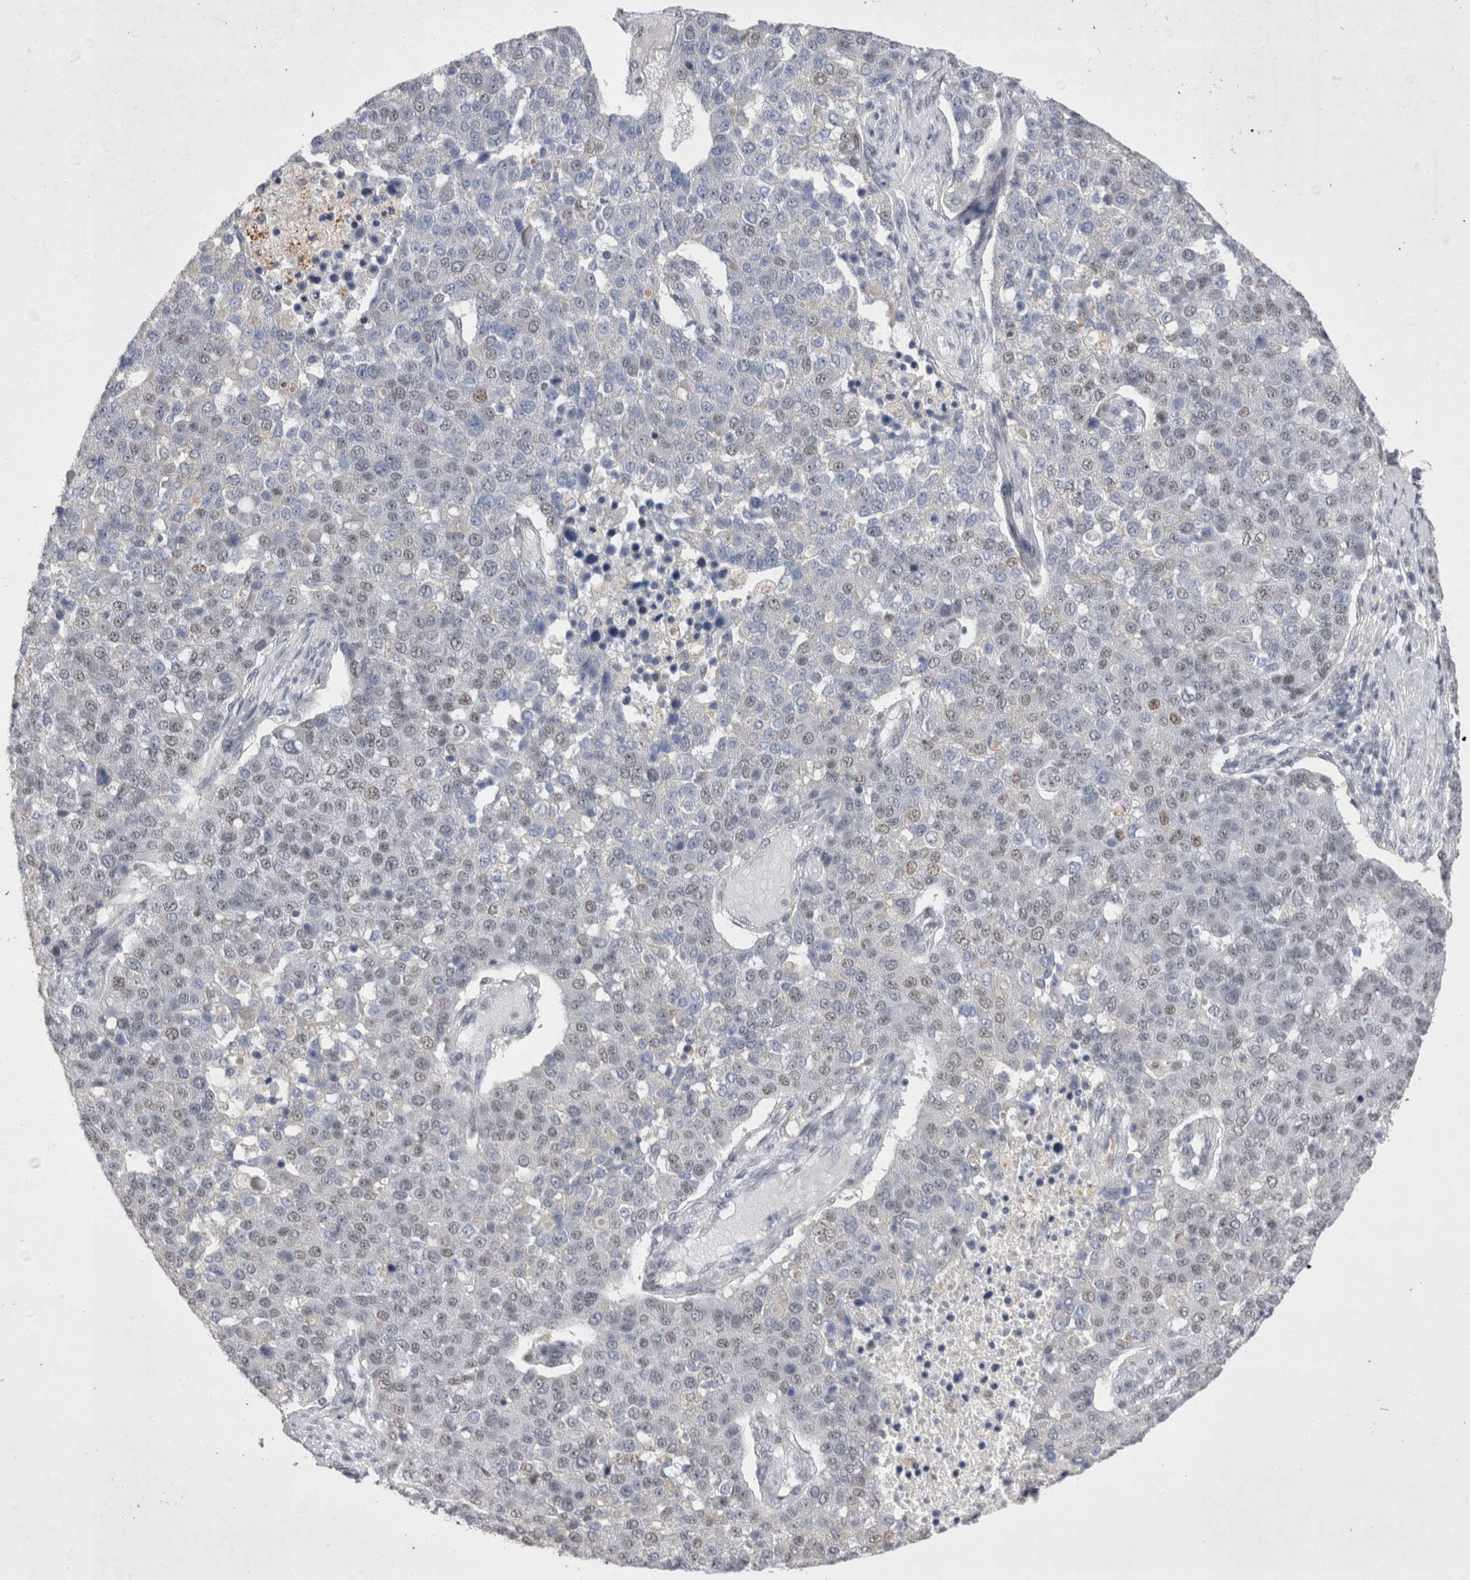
{"staining": {"intensity": "weak", "quantity": "<25%", "location": "nuclear"}, "tissue": "pancreatic cancer", "cell_type": "Tumor cells", "image_type": "cancer", "snomed": [{"axis": "morphology", "description": "Adenocarcinoma, NOS"}, {"axis": "topography", "description": "Pancreas"}], "caption": "This is an IHC photomicrograph of pancreatic cancer. There is no positivity in tumor cells.", "gene": "RBM6", "patient": {"sex": "female", "age": 61}}